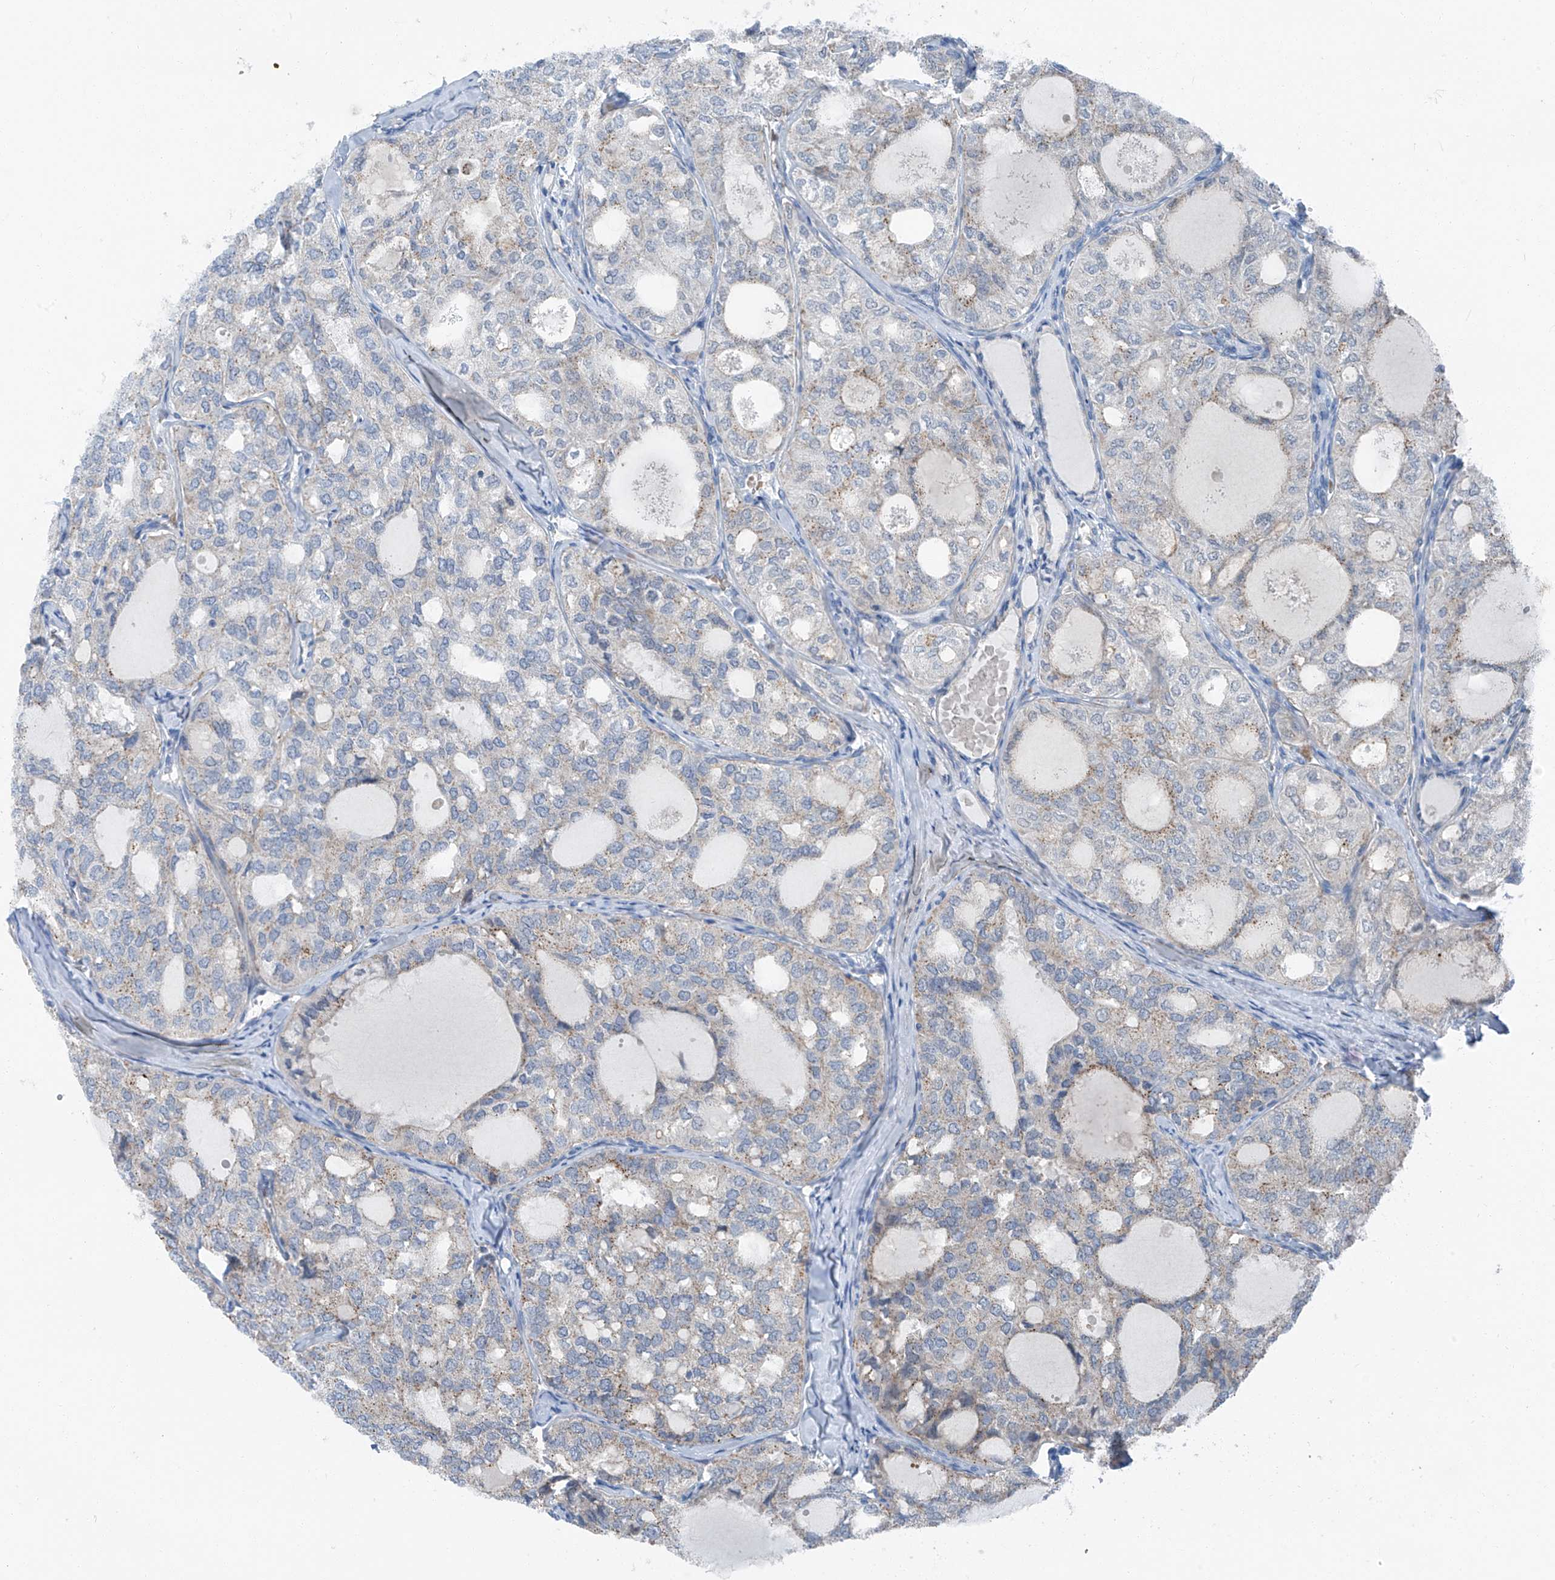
{"staining": {"intensity": "weak", "quantity": "<25%", "location": "cytoplasmic/membranous"}, "tissue": "thyroid cancer", "cell_type": "Tumor cells", "image_type": "cancer", "snomed": [{"axis": "morphology", "description": "Follicular adenoma carcinoma, NOS"}, {"axis": "topography", "description": "Thyroid gland"}], "caption": "High power microscopy image of an immunohistochemistry (IHC) image of thyroid follicular adenoma carcinoma, revealing no significant expression in tumor cells.", "gene": "CHMP2B", "patient": {"sex": "male", "age": 75}}